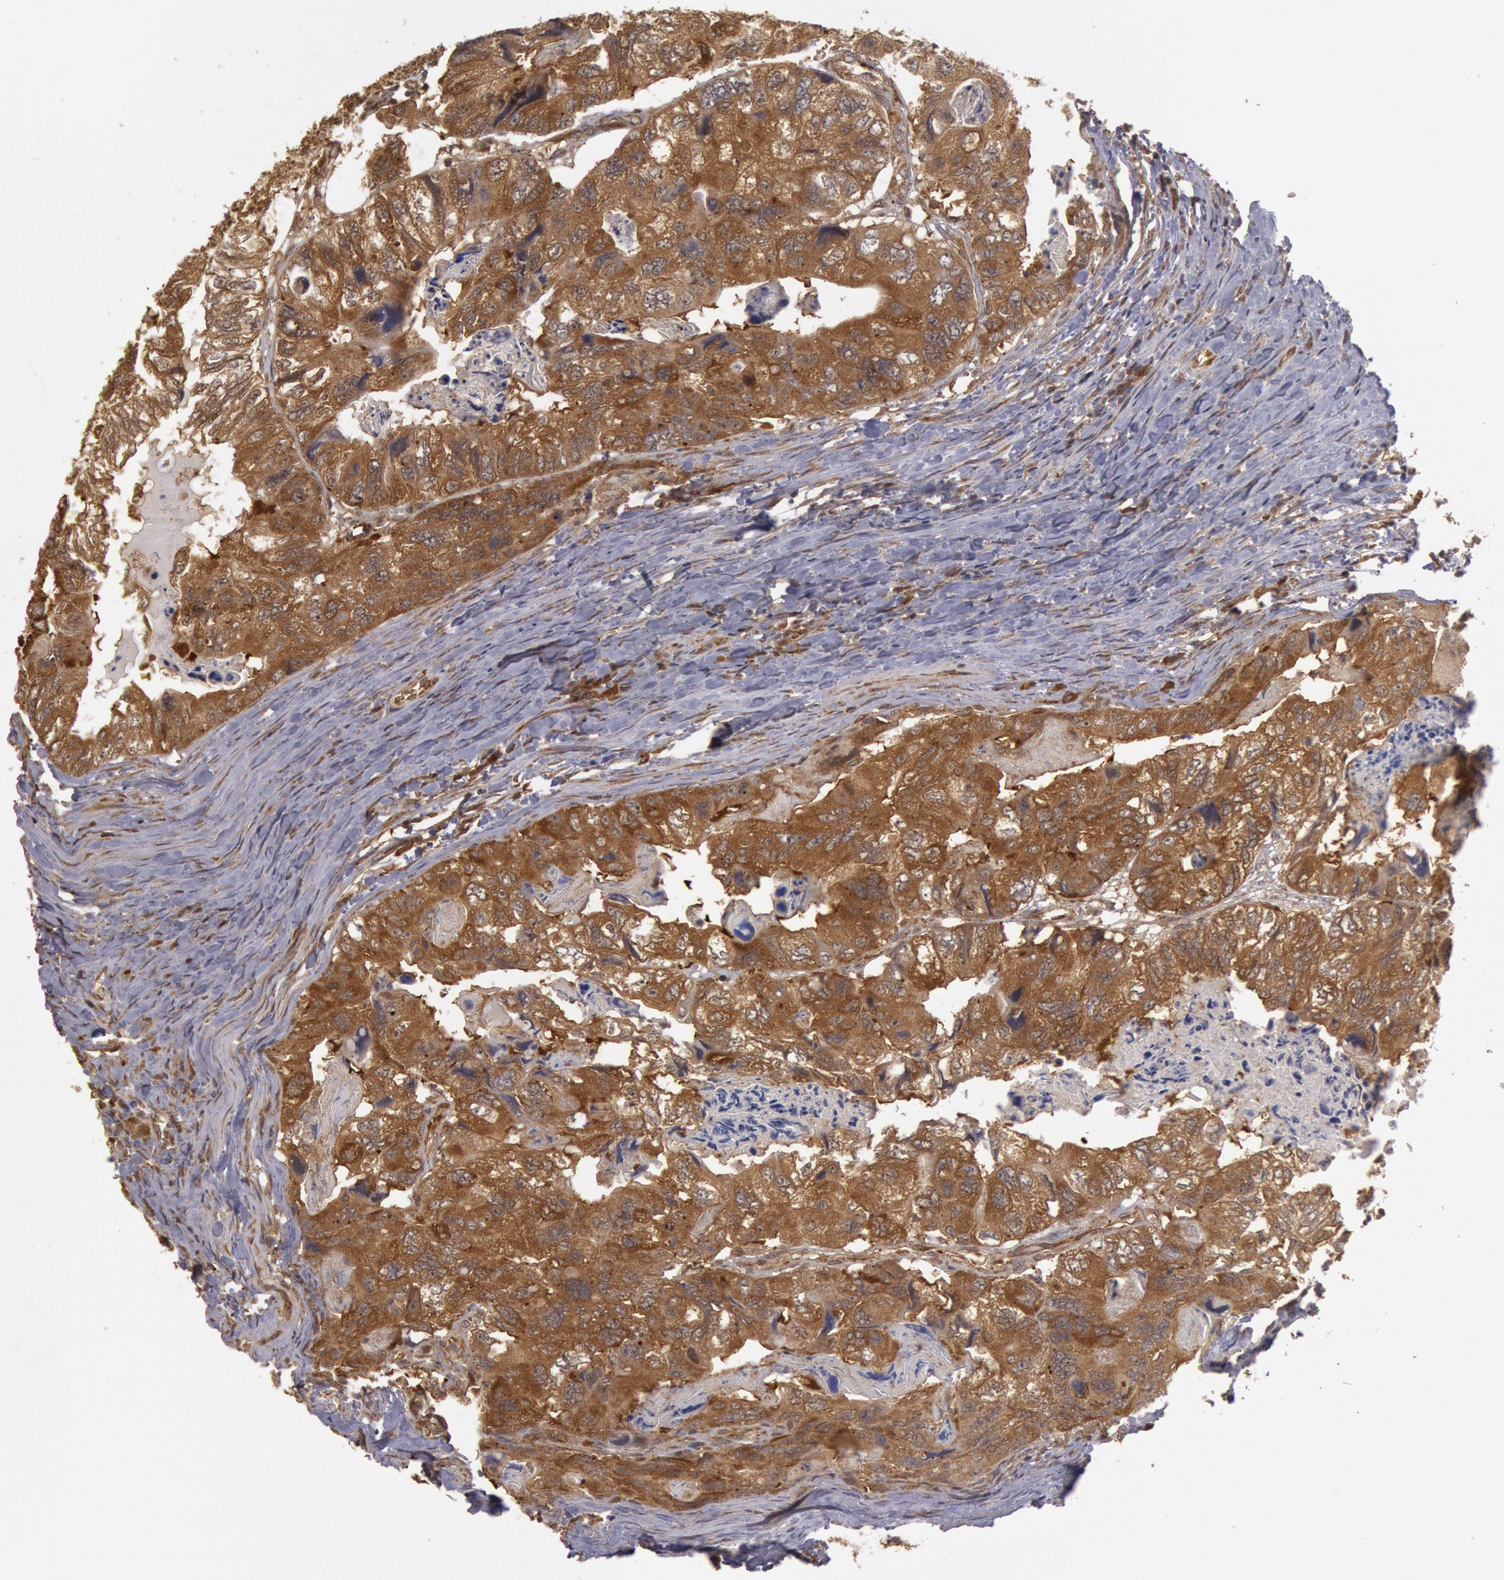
{"staining": {"intensity": "moderate", "quantity": ">75%", "location": "cytoplasmic/membranous"}, "tissue": "colorectal cancer", "cell_type": "Tumor cells", "image_type": "cancer", "snomed": [{"axis": "morphology", "description": "Adenocarcinoma, NOS"}, {"axis": "topography", "description": "Rectum"}], "caption": "The photomicrograph shows immunohistochemical staining of adenocarcinoma (colorectal). There is moderate cytoplasmic/membranous staining is identified in about >75% of tumor cells.", "gene": "USP14", "patient": {"sex": "female", "age": 82}}